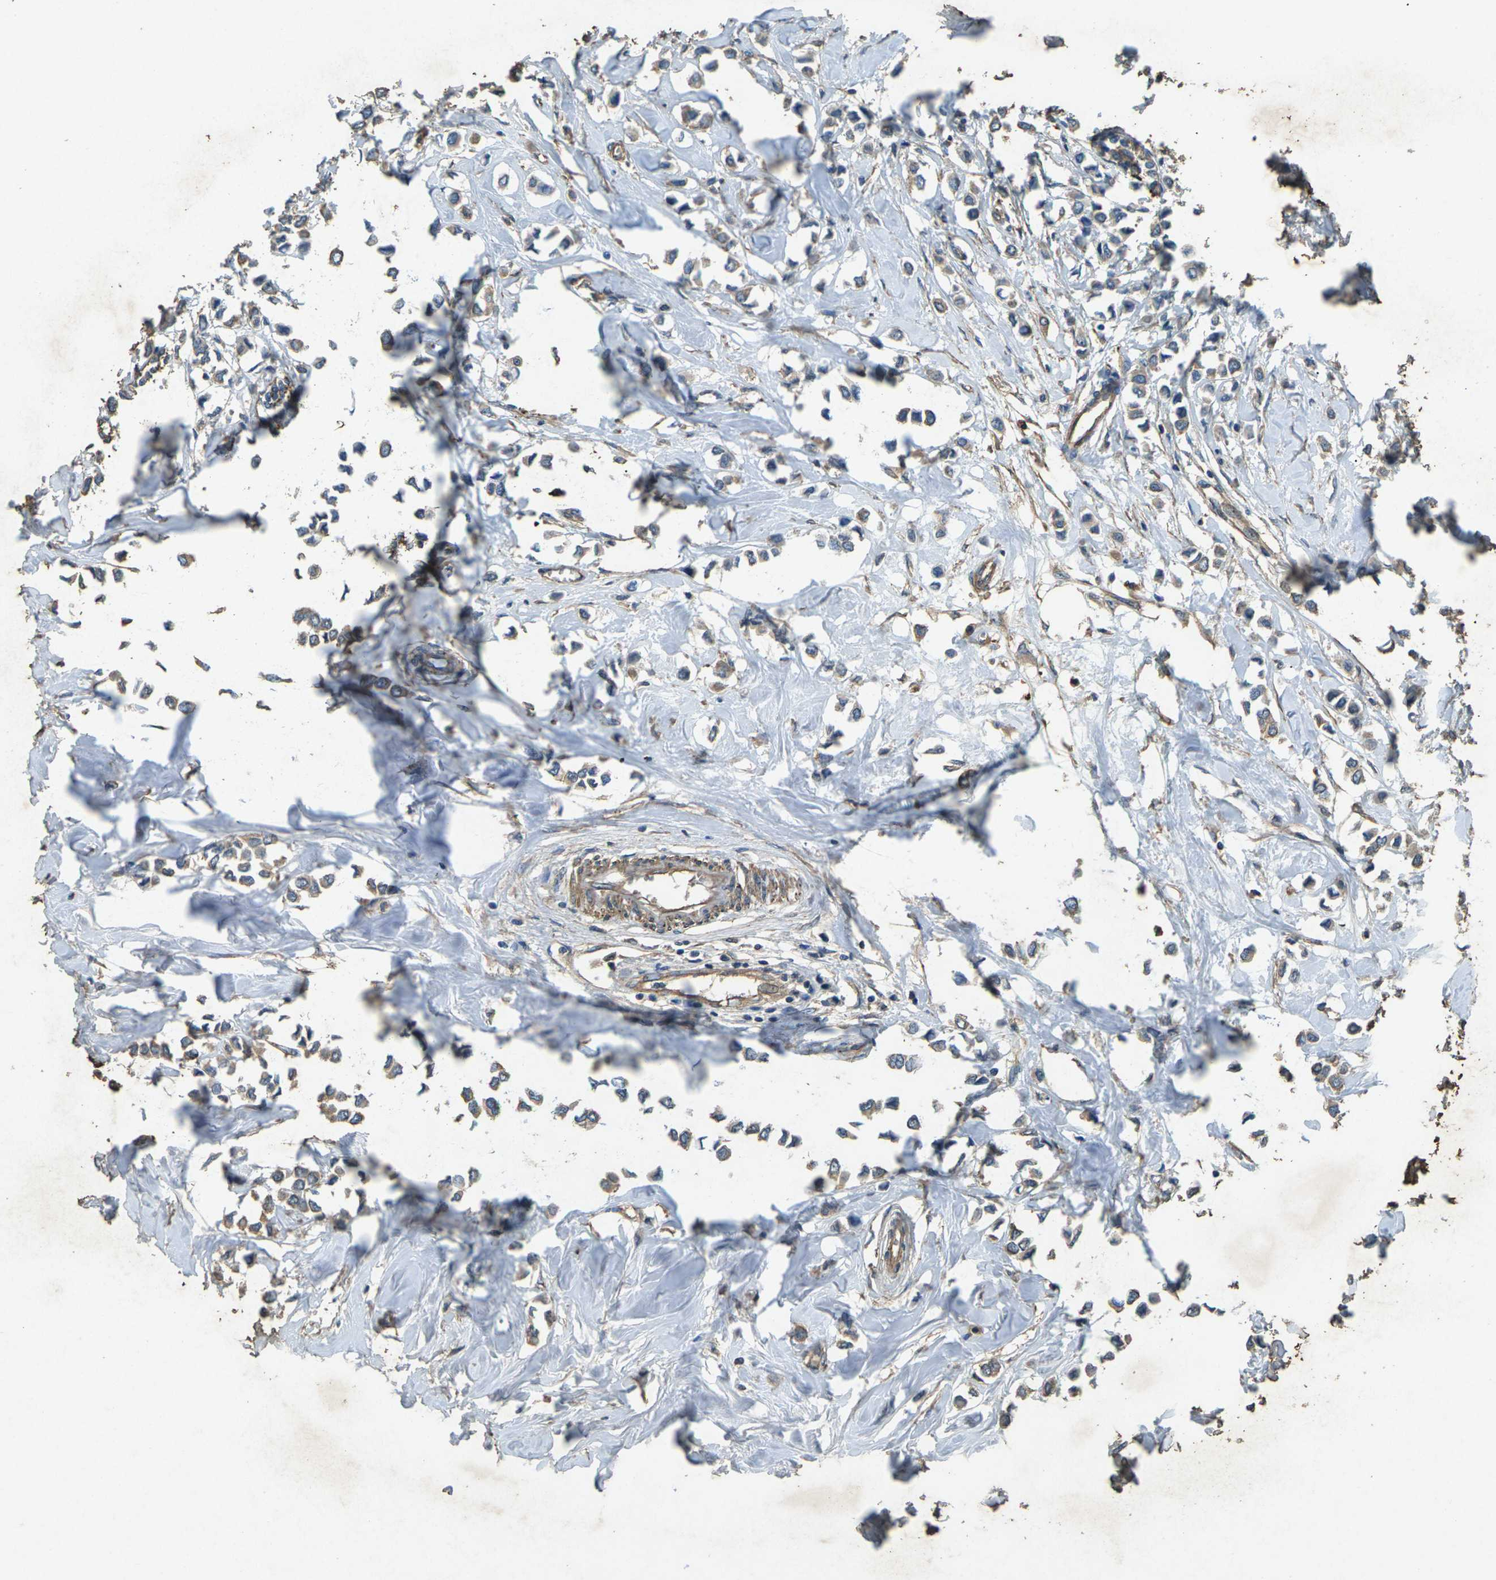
{"staining": {"intensity": "weak", "quantity": ">75%", "location": "cytoplasmic/membranous"}, "tissue": "breast cancer", "cell_type": "Tumor cells", "image_type": "cancer", "snomed": [{"axis": "morphology", "description": "Lobular carcinoma"}, {"axis": "topography", "description": "Breast"}], "caption": "This is a photomicrograph of immunohistochemistry staining of breast cancer, which shows weak expression in the cytoplasmic/membranous of tumor cells.", "gene": "SIGLEC14", "patient": {"sex": "female", "age": 51}}